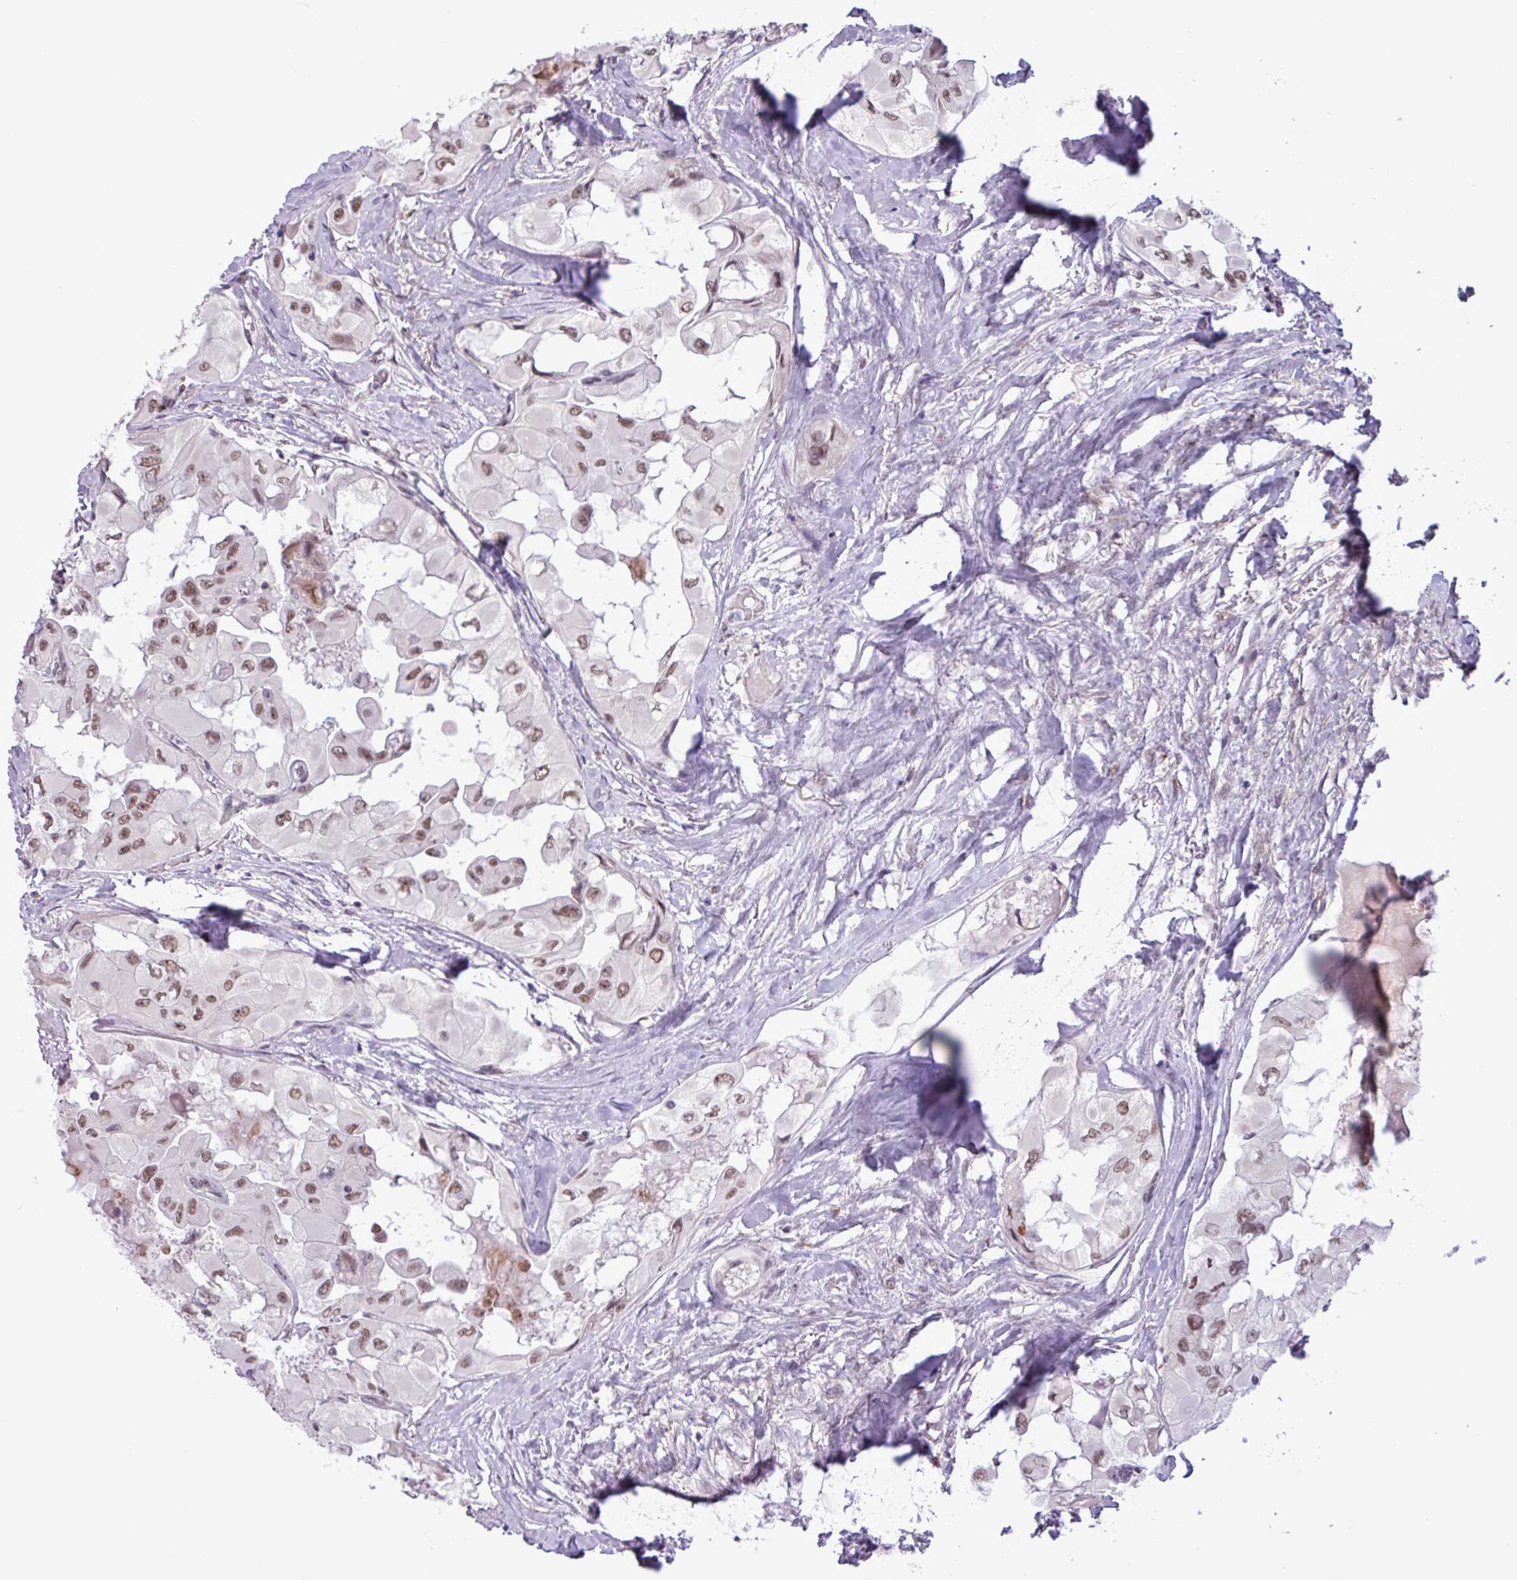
{"staining": {"intensity": "moderate", "quantity": ">75%", "location": "nuclear"}, "tissue": "thyroid cancer", "cell_type": "Tumor cells", "image_type": "cancer", "snomed": [{"axis": "morphology", "description": "Normal tissue, NOS"}, {"axis": "morphology", "description": "Papillary adenocarcinoma, NOS"}, {"axis": "topography", "description": "Thyroid gland"}], "caption": "This micrograph reveals immunohistochemistry (IHC) staining of human thyroid cancer, with medium moderate nuclear expression in about >75% of tumor cells.", "gene": "NOTCH2", "patient": {"sex": "female", "age": 59}}